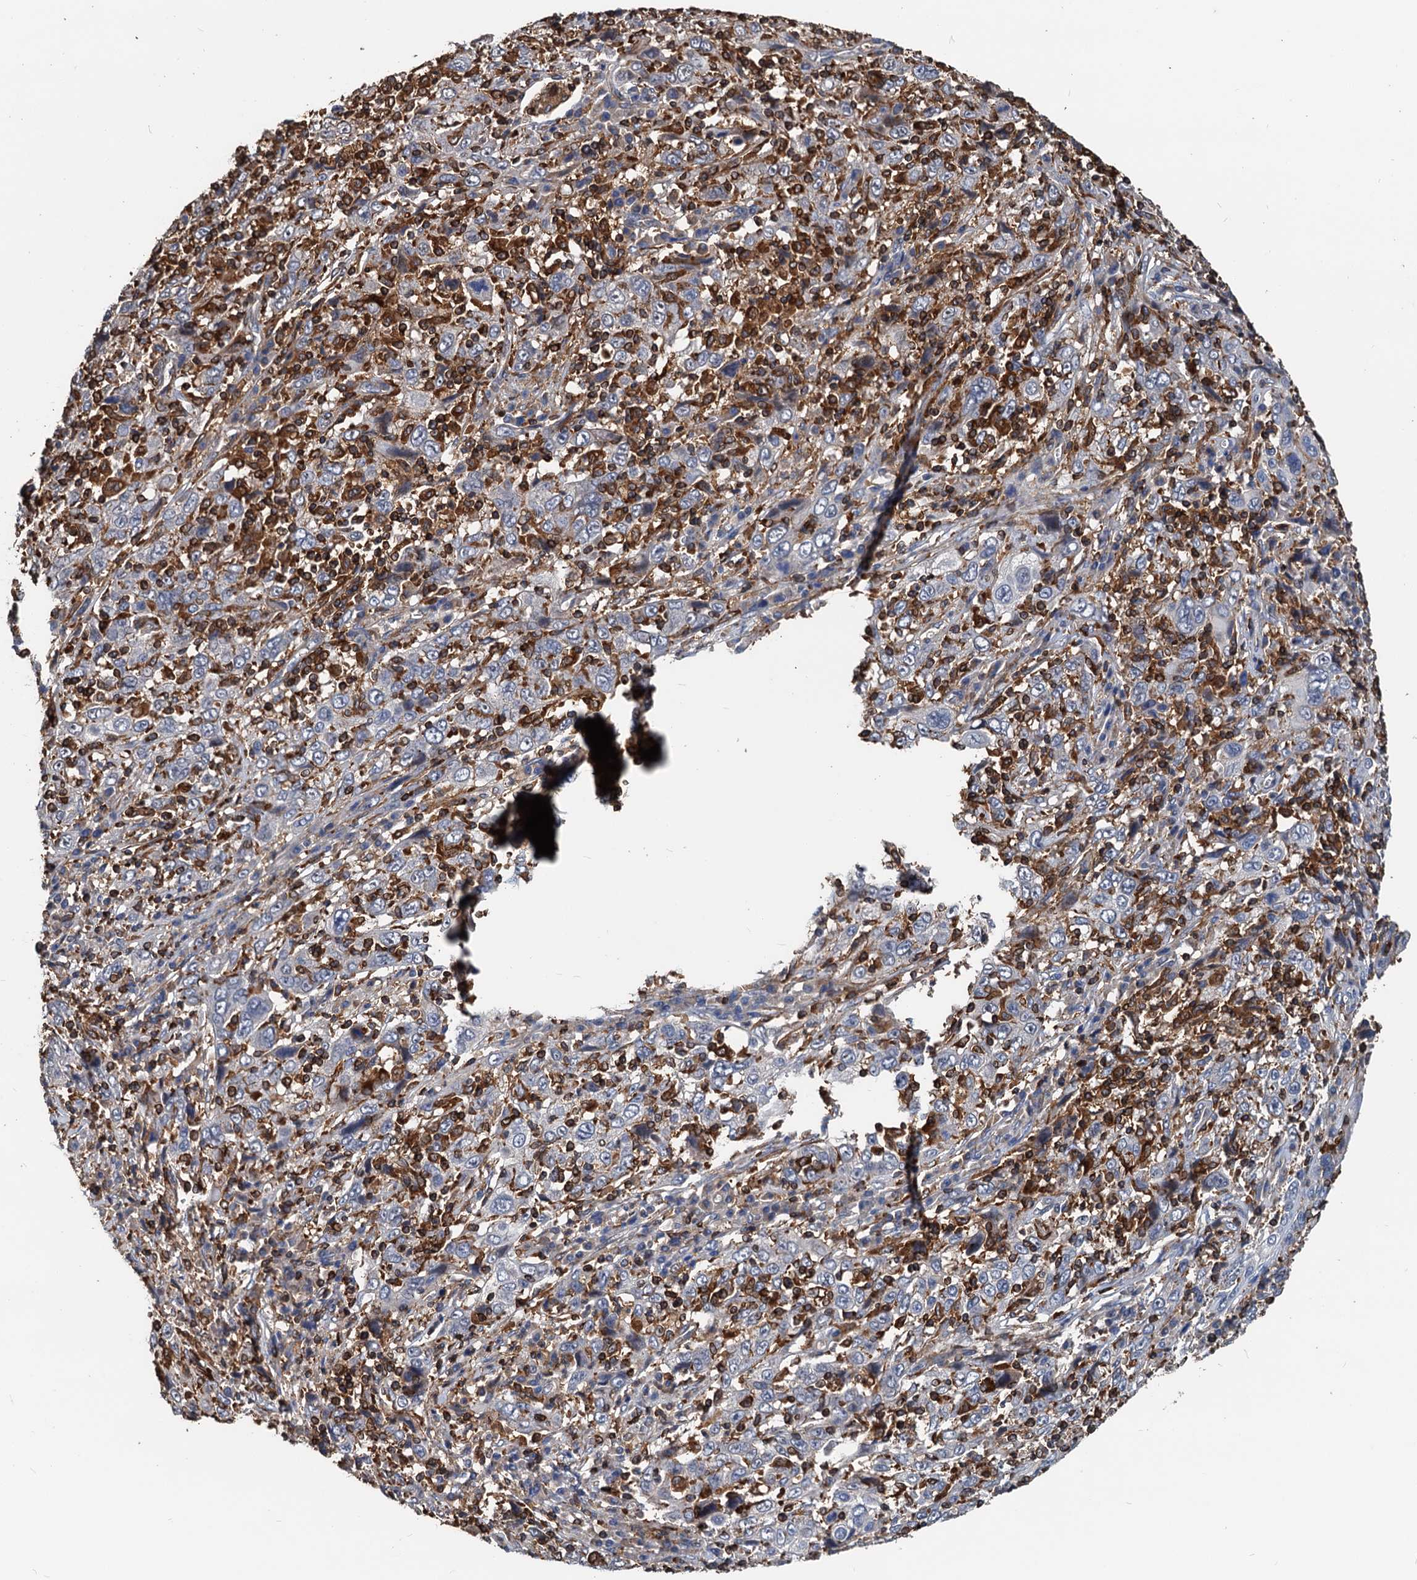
{"staining": {"intensity": "negative", "quantity": "none", "location": "none"}, "tissue": "cervical cancer", "cell_type": "Tumor cells", "image_type": "cancer", "snomed": [{"axis": "morphology", "description": "Squamous cell carcinoma, NOS"}, {"axis": "topography", "description": "Cervix"}], "caption": "Image shows no significant protein positivity in tumor cells of cervical cancer. The staining was performed using DAB (3,3'-diaminobenzidine) to visualize the protein expression in brown, while the nuclei were stained in blue with hematoxylin (Magnification: 20x).", "gene": "LCP2", "patient": {"sex": "female", "age": 46}}